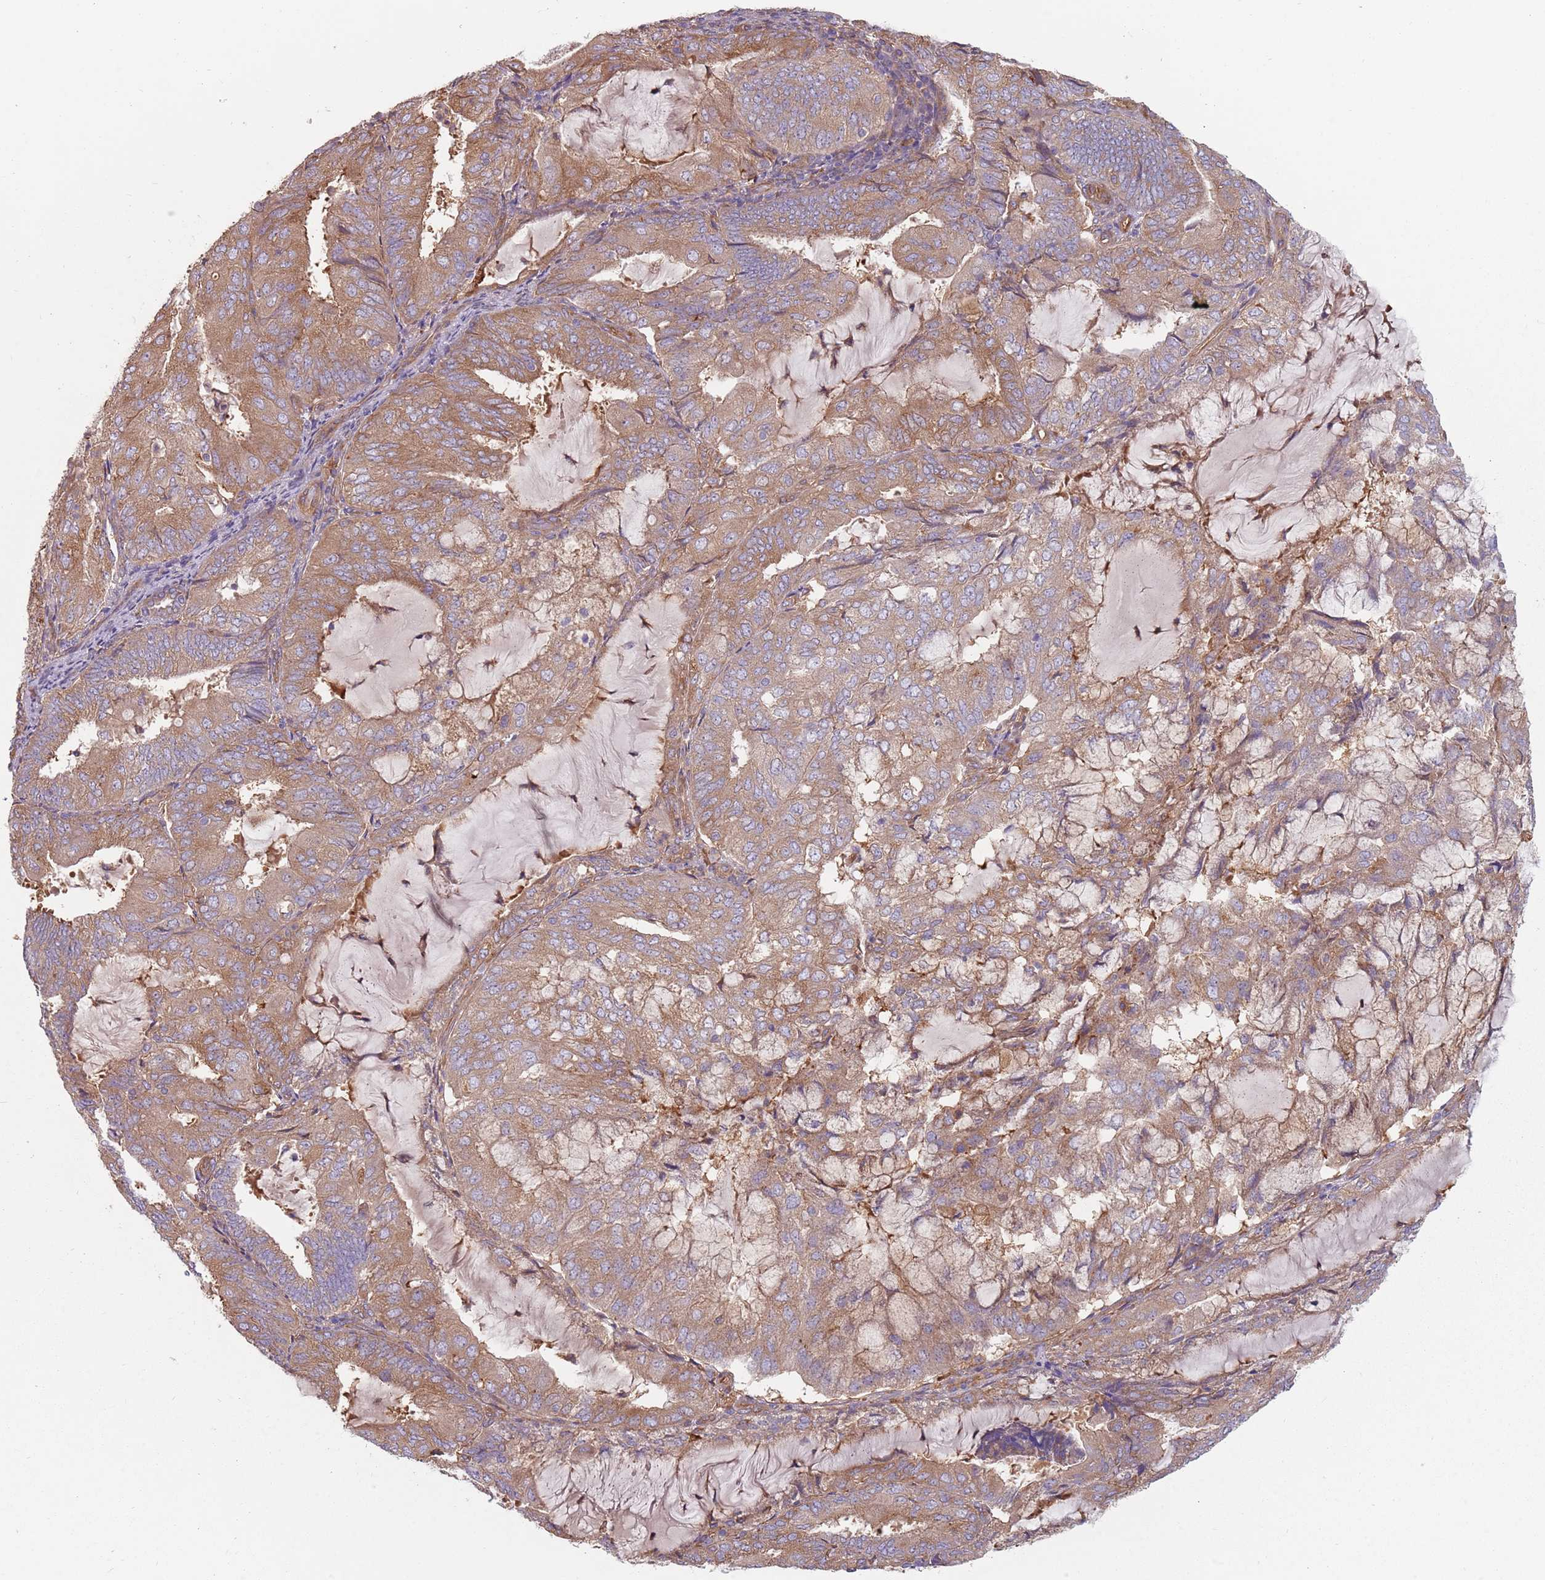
{"staining": {"intensity": "moderate", "quantity": ">75%", "location": "cytoplasmic/membranous"}, "tissue": "endometrial cancer", "cell_type": "Tumor cells", "image_type": "cancer", "snomed": [{"axis": "morphology", "description": "Adenocarcinoma, NOS"}, {"axis": "topography", "description": "Endometrium"}], "caption": "Protein staining demonstrates moderate cytoplasmic/membranous positivity in approximately >75% of tumor cells in endometrial adenocarcinoma.", "gene": "SPDL1", "patient": {"sex": "female", "age": 81}}